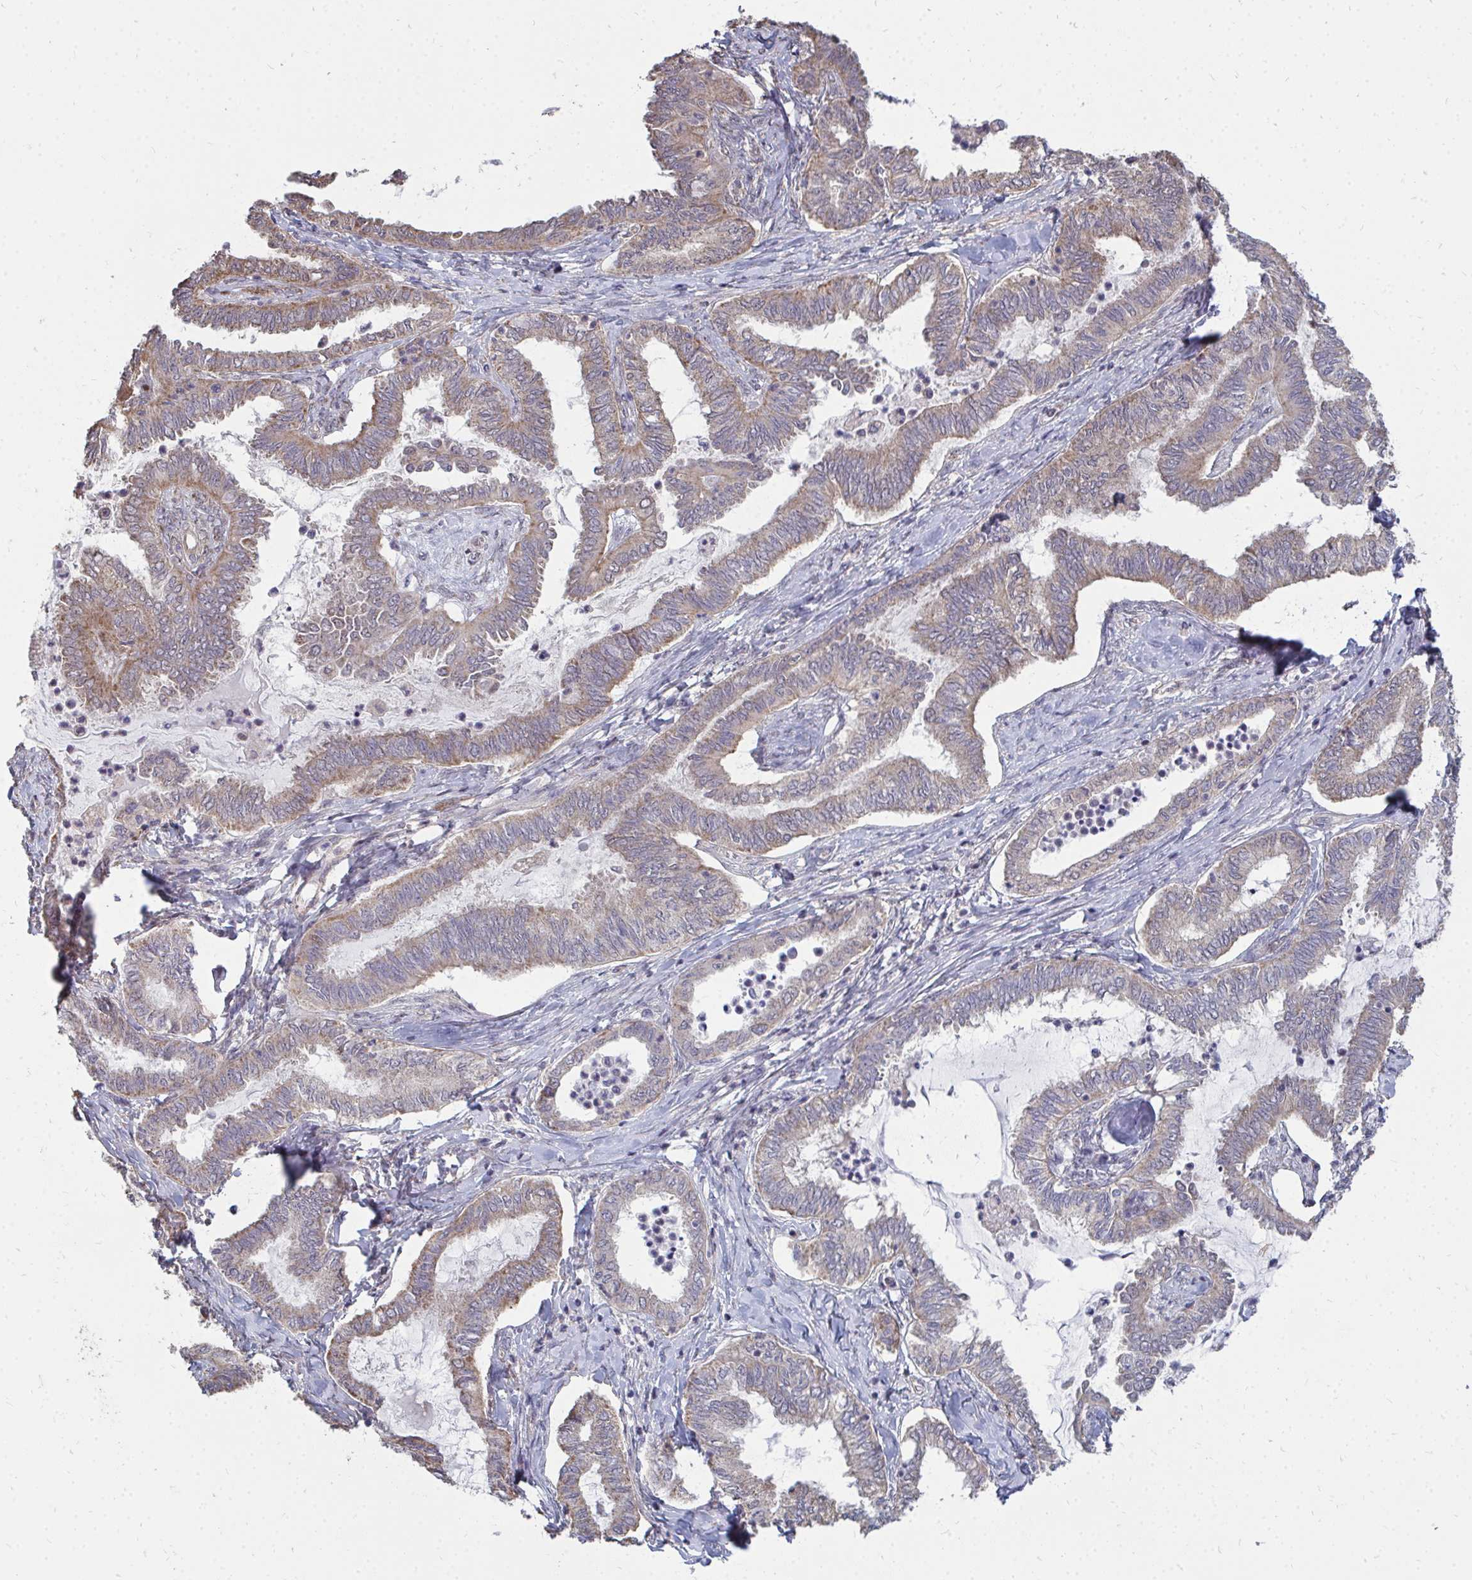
{"staining": {"intensity": "weak", "quantity": ">75%", "location": "cytoplasmic/membranous"}, "tissue": "ovarian cancer", "cell_type": "Tumor cells", "image_type": "cancer", "snomed": [{"axis": "morphology", "description": "Carcinoma, endometroid"}, {"axis": "topography", "description": "Ovary"}], "caption": "The immunohistochemical stain shows weak cytoplasmic/membranous positivity in tumor cells of ovarian cancer (endometroid carcinoma) tissue. (IHC, brightfield microscopy, high magnification).", "gene": "DNAJA2", "patient": {"sex": "female", "age": 70}}